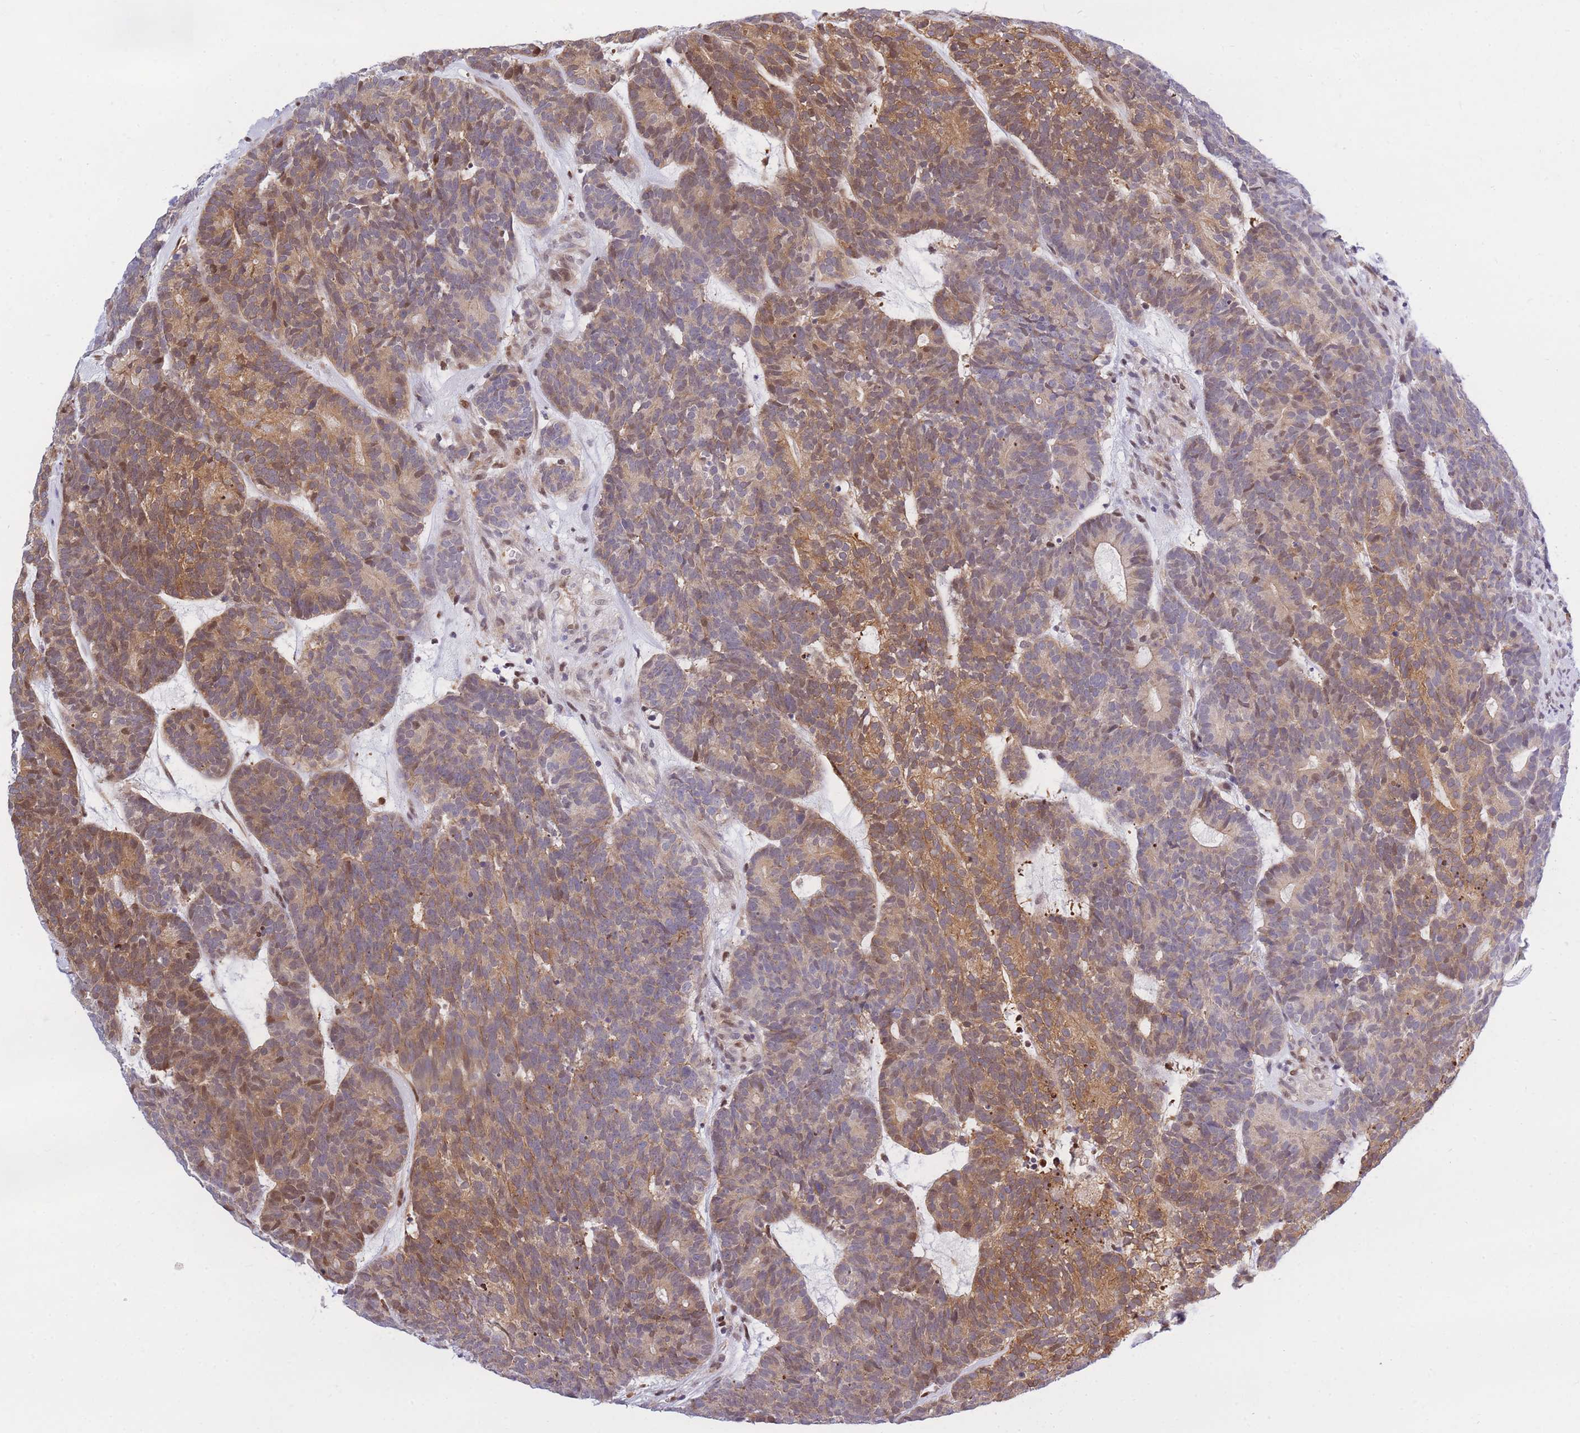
{"staining": {"intensity": "moderate", "quantity": ">75%", "location": "cytoplasmic/membranous,nuclear"}, "tissue": "head and neck cancer", "cell_type": "Tumor cells", "image_type": "cancer", "snomed": [{"axis": "morphology", "description": "Adenocarcinoma, NOS"}, {"axis": "topography", "description": "Head-Neck"}], "caption": "A photomicrograph of head and neck cancer (adenocarcinoma) stained for a protein exhibits moderate cytoplasmic/membranous and nuclear brown staining in tumor cells. Using DAB (3,3'-diaminobenzidine) (brown) and hematoxylin (blue) stains, captured at high magnification using brightfield microscopy.", "gene": "CRACD", "patient": {"sex": "female", "age": 81}}